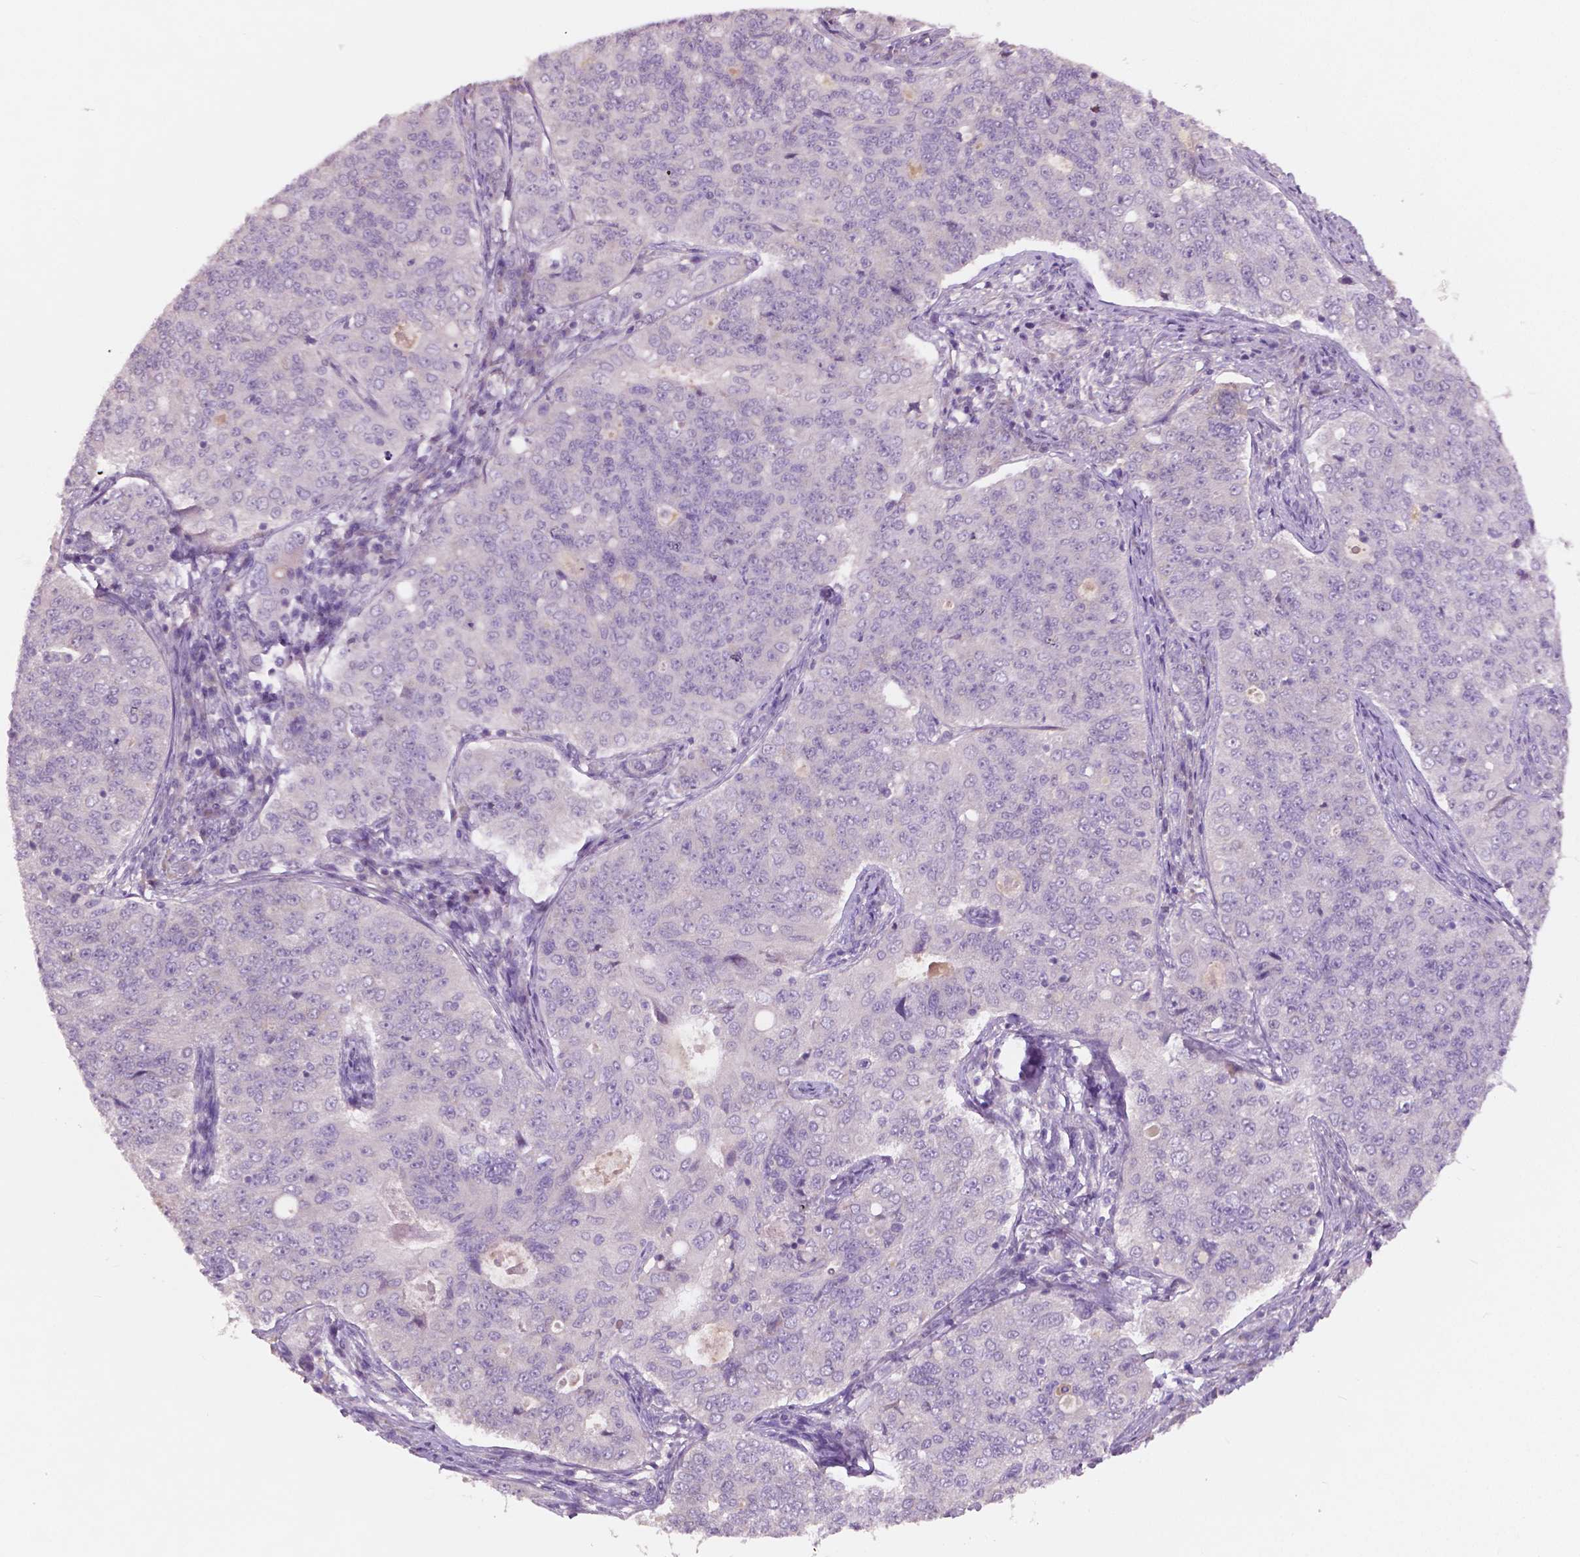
{"staining": {"intensity": "negative", "quantity": "none", "location": "none"}, "tissue": "endometrial cancer", "cell_type": "Tumor cells", "image_type": "cancer", "snomed": [{"axis": "morphology", "description": "Adenocarcinoma, NOS"}, {"axis": "topography", "description": "Endometrium"}], "caption": "Immunohistochemistry (IHC) of human endometrial cancer (adenocarcinoma) demonstrates no expression in tumor cells. Nuclei are stained in blue.", "gene": "LSM14B", "patient": {"sex": "female", "age": 43}}